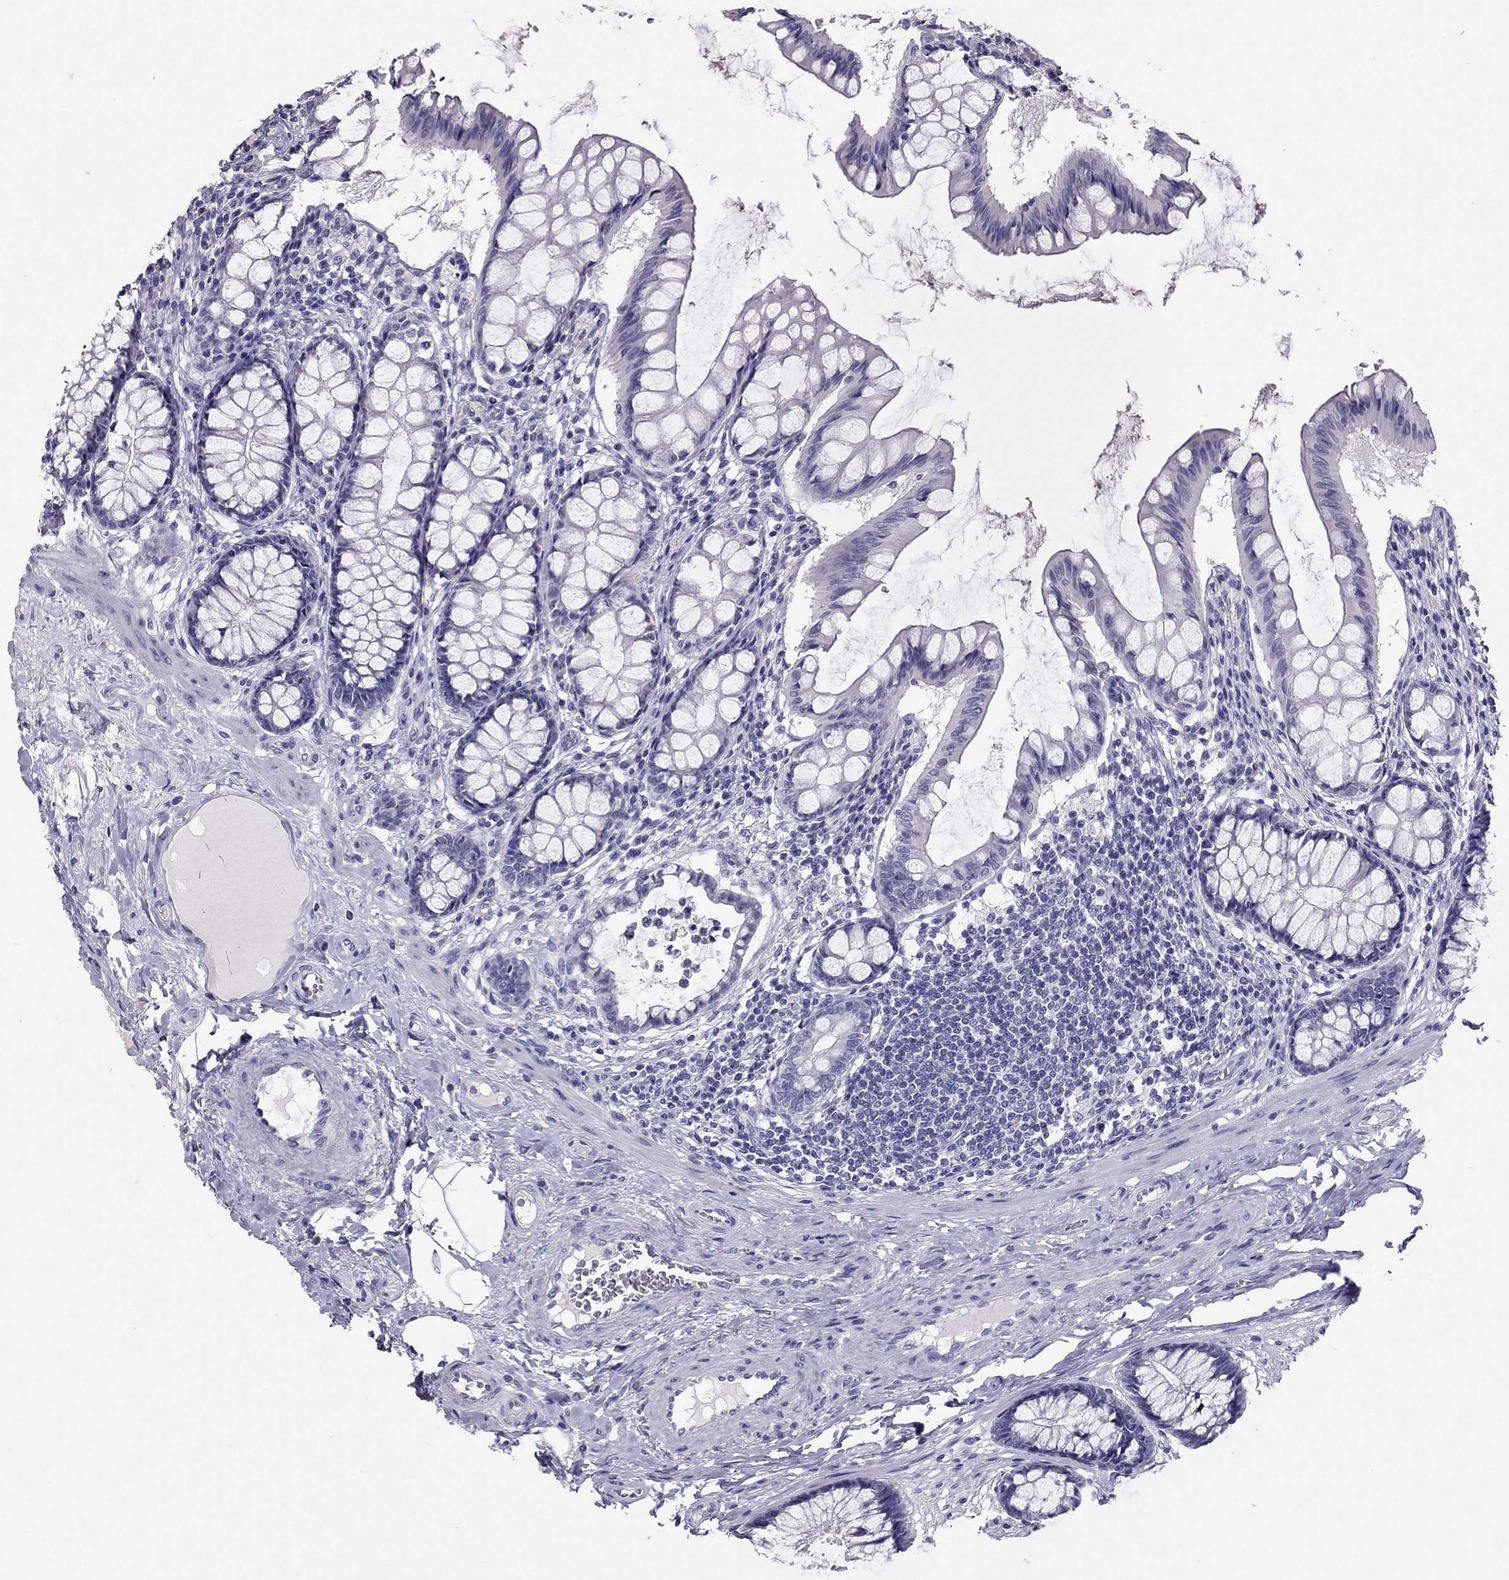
{"staining": {"intensity": "negative", "quantity": "none", "location": "none"}, "tissue": "colon", "cell_type": "Endothelial cells", "image_type": "normal", "snomed": [{"axis": "morphology", "description": "Normal tissue, NOS"}, {"axis": "topography", "description": "Colon"}], "caption": "DAB immunohistochemical staining of unremarkable human colon reveals no significant positivity in endothelial cells.", "gene": "RHO", "patient": {"sex": "female", "age": 65}}